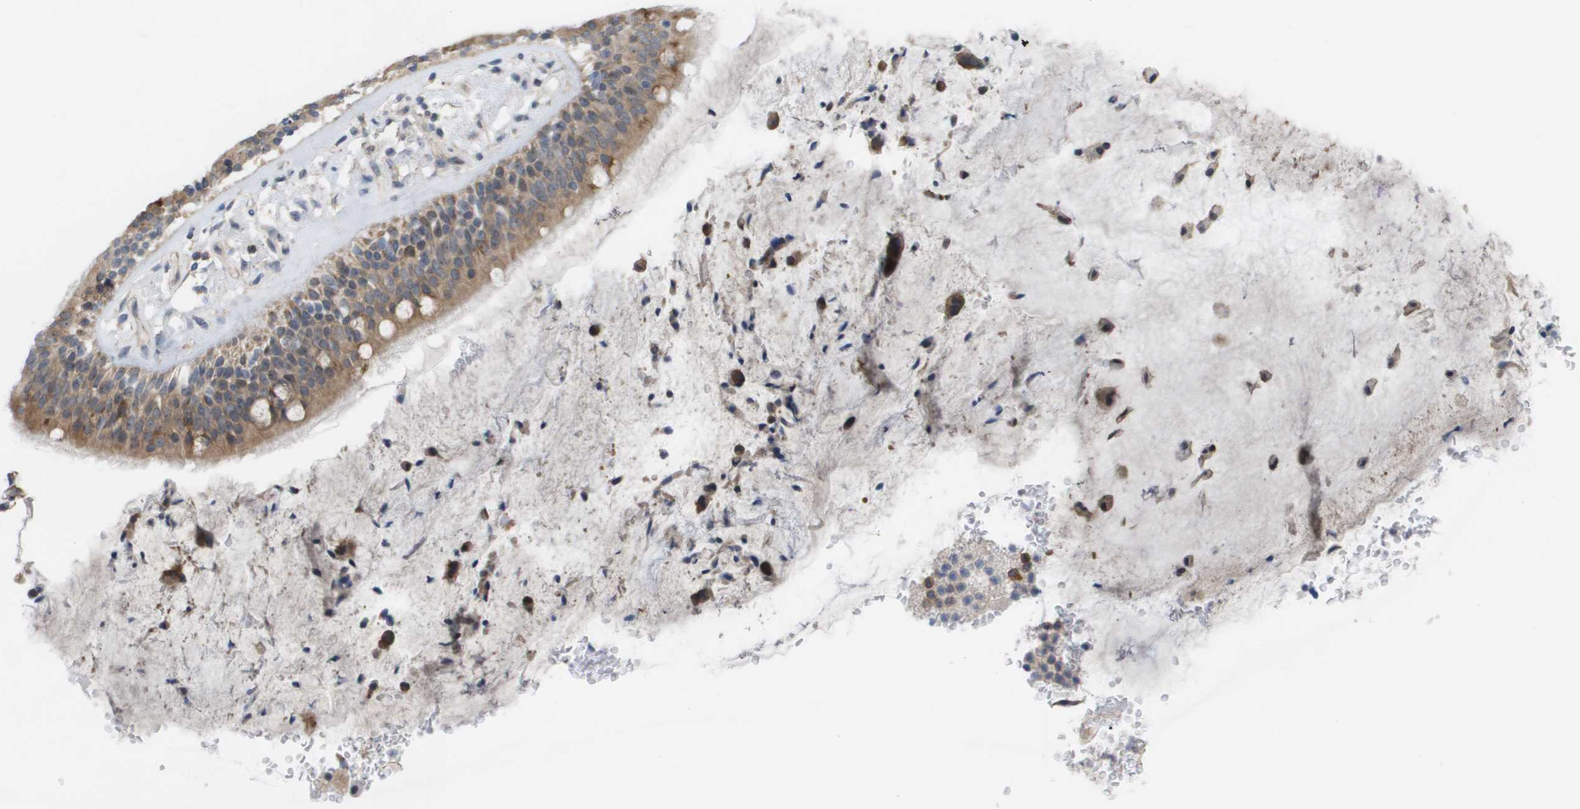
{"staining": {"intensity": "moderate", "quantity": ">75%", "location": "cytoplasmic/membranous"}, "tissue": "bronchus", "cell_type": "Respiratory epithelial cells", "image_type": "normal", "snomed": [{"axis": "morphology", "description": "Normal tissue, NOS"}, {"axis": "topography", "description": "Cartilage tissue"}], "caption": "Immunohistochemistry photomicrograph of benign bronchus: bronchus stained using IHC shows medium levels of moderate protein expression localized specifically in the cytoplasmic/membranous of respiratory epithelial cells, appearing as a cytoplasmic/membranous brown color.", "gene": "MTARC2", "patient": {"sex": "female", "age": 63}}